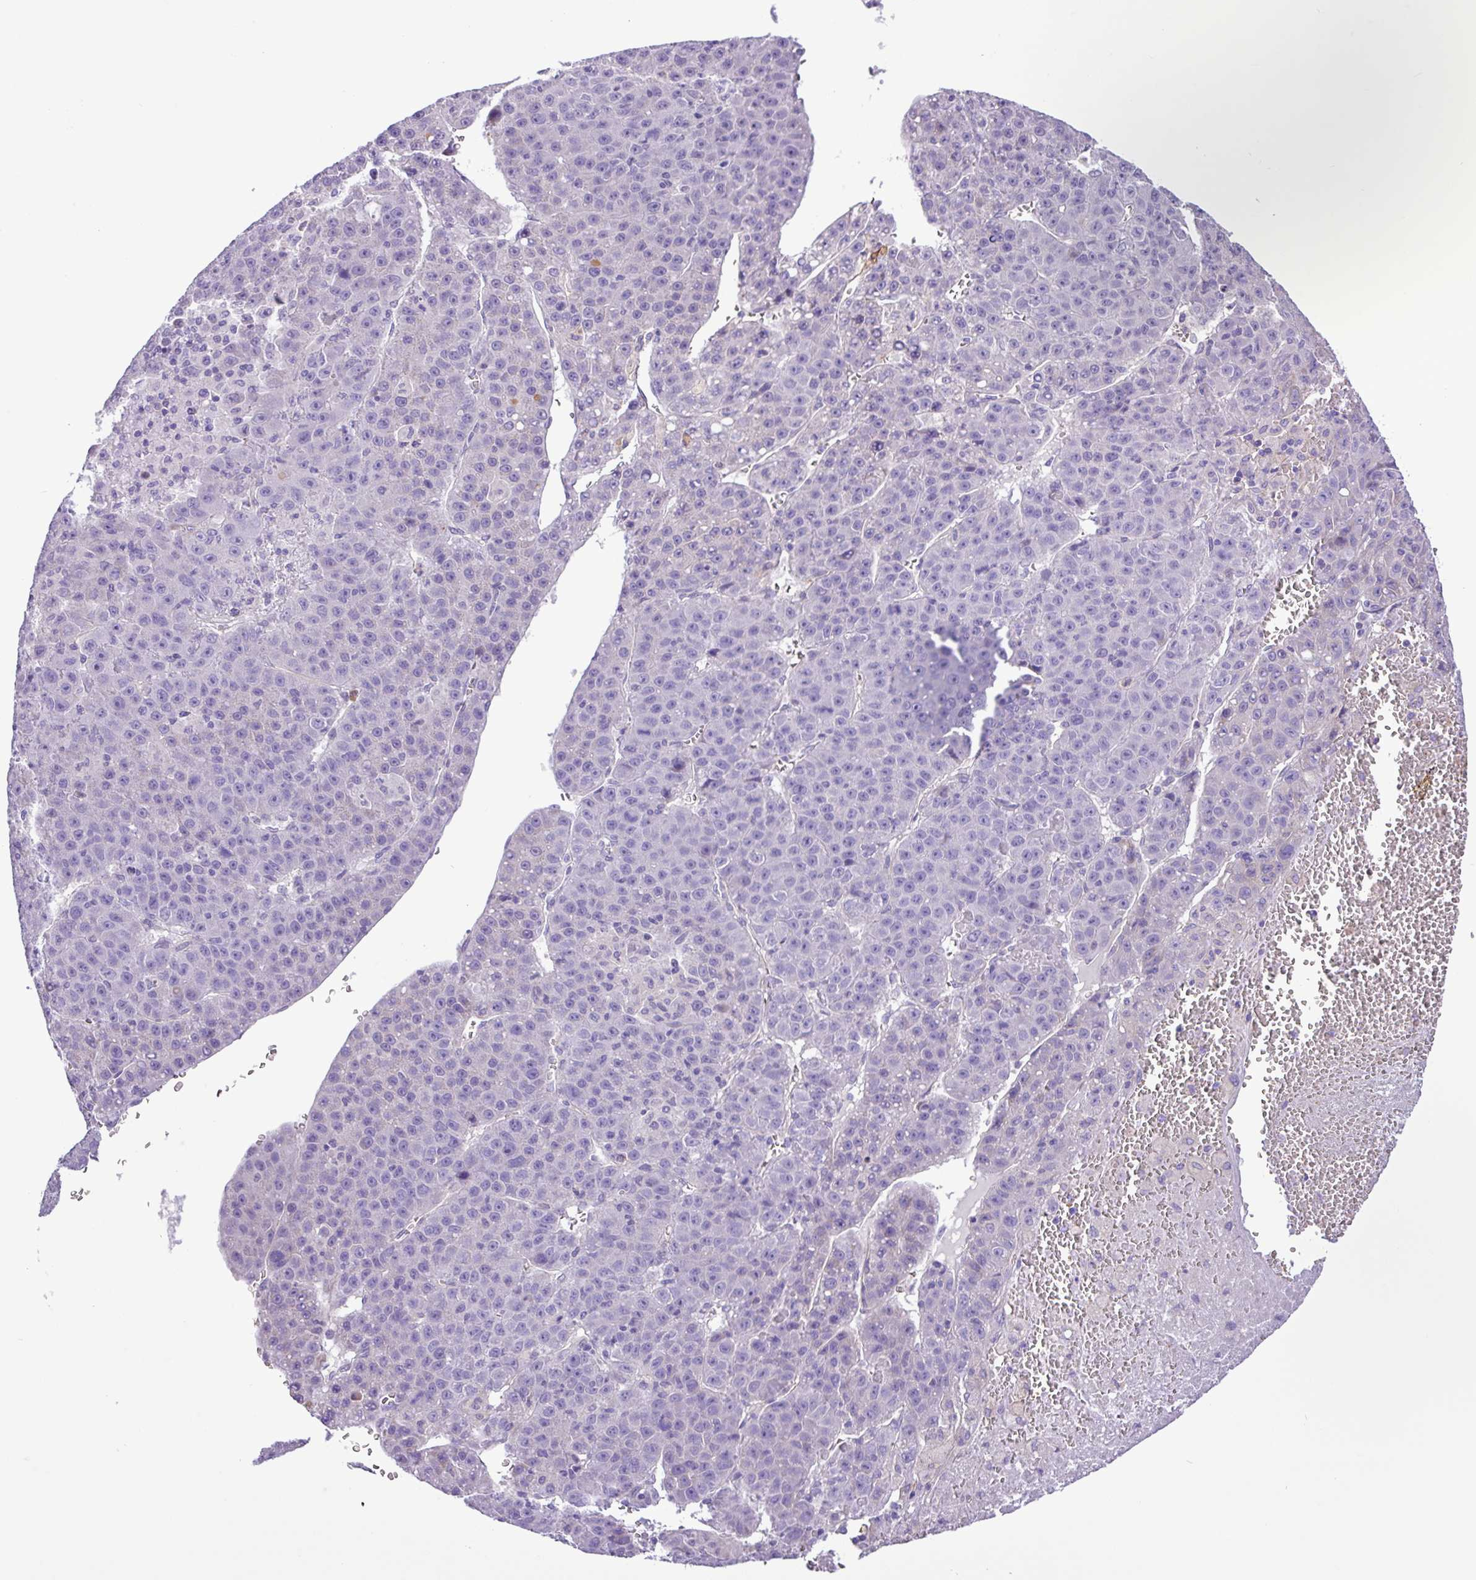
{"staining": {"intensity": "negative", "quantity": "none", "location": "none"}, "tissue": "liver cancer", "cell_type": "Tumor cells", "image_type": "cancer", "snomed": [{"axis": "morphology", "description": "Carcinoma, Hepatocellular, NOS"}, {"axis": "topography", "description": "Liver"}], "caption": "High power microscopy histopathology image of an IHC image of liver cancer, revealing no significant staining in tumor cells.", "gene": "C11orf91", "patient": {"sex": "female", "age": 53}}